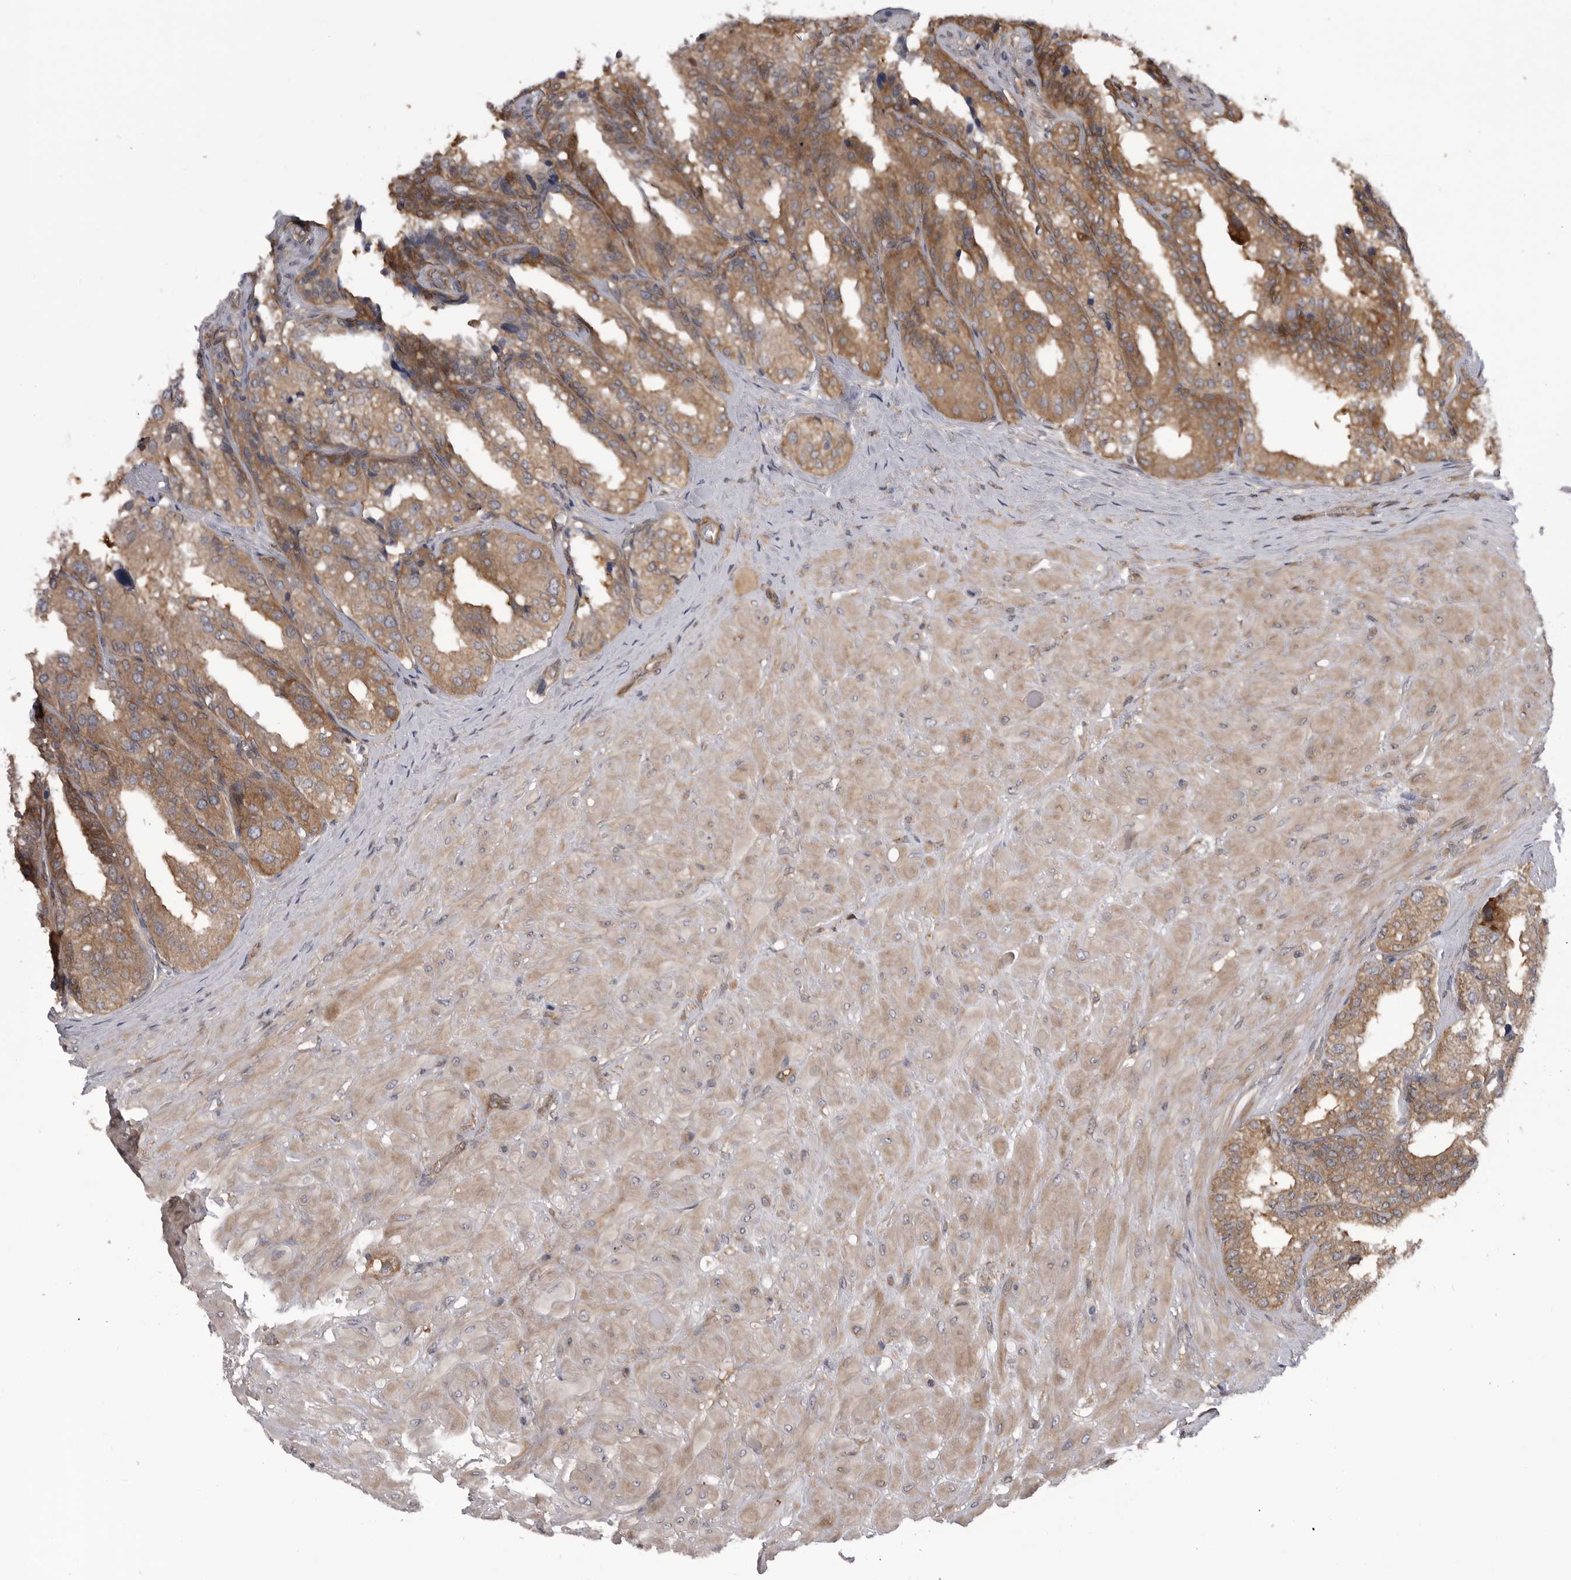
{"staining": {"intensity": "moderate", "quantity": ">75%", "location": "cytoplasmic/membranous"}, "tissue": "seminal vesicle", "cell_type": "Glandular cells", "image_type": "normal", "snomed": [{"axis": "morphology", "description": "Normal tissue, NOS"}, {"axis": "topography", "description": "Prostate"}, {"axis": "topography", "description": "Seminal veicle"}], "caption": "IHC (DAB (3,3'-diaminobenzidine)) staining of normal human seminal vesicle exhibits moderate cytoplasmic/membranous protein expression in approximately >75% of glandular cells.", "gene": "RAB3GAP2", "patient": {"sex": "male", "age": 51}}